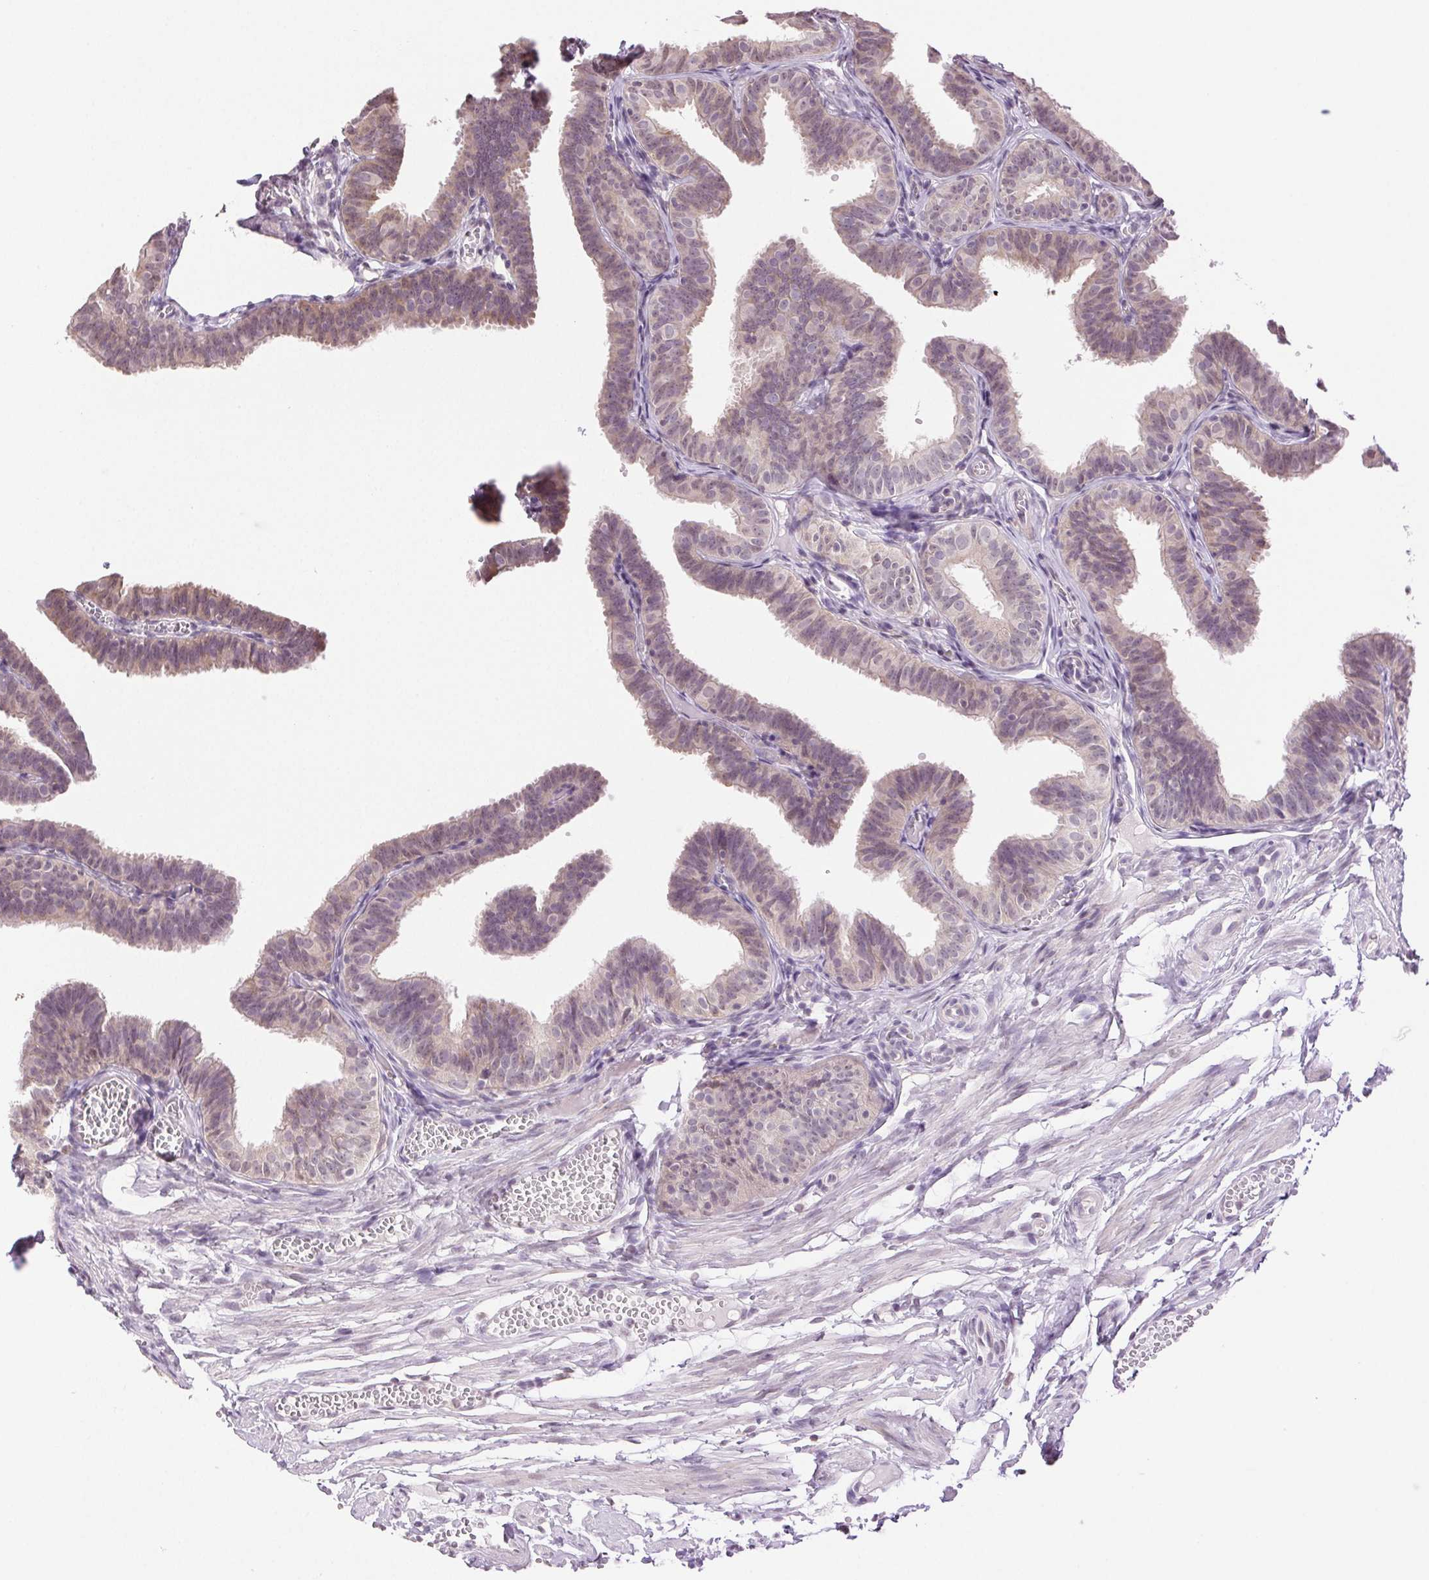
{"staining": {"intensity": "weak", "quantity": "<25%", "location": "nuclear"}, "tissue": "fallopian tube", "cell_type": "Glandular cells", "image_type": "normal", "snomed": [{"axis": "morphology", "description": "Normal tissue, NOS"}, {"axis": "topography", "description": "Fallopian tube"}], "caption": "IHC image of unremarkable fallopian tube: fallopian tube stained with DAB exhibits no significant protein positivity in glandular cells.", "gene": "TNNT3", "patient": {"sex": "female", "age": 25}}